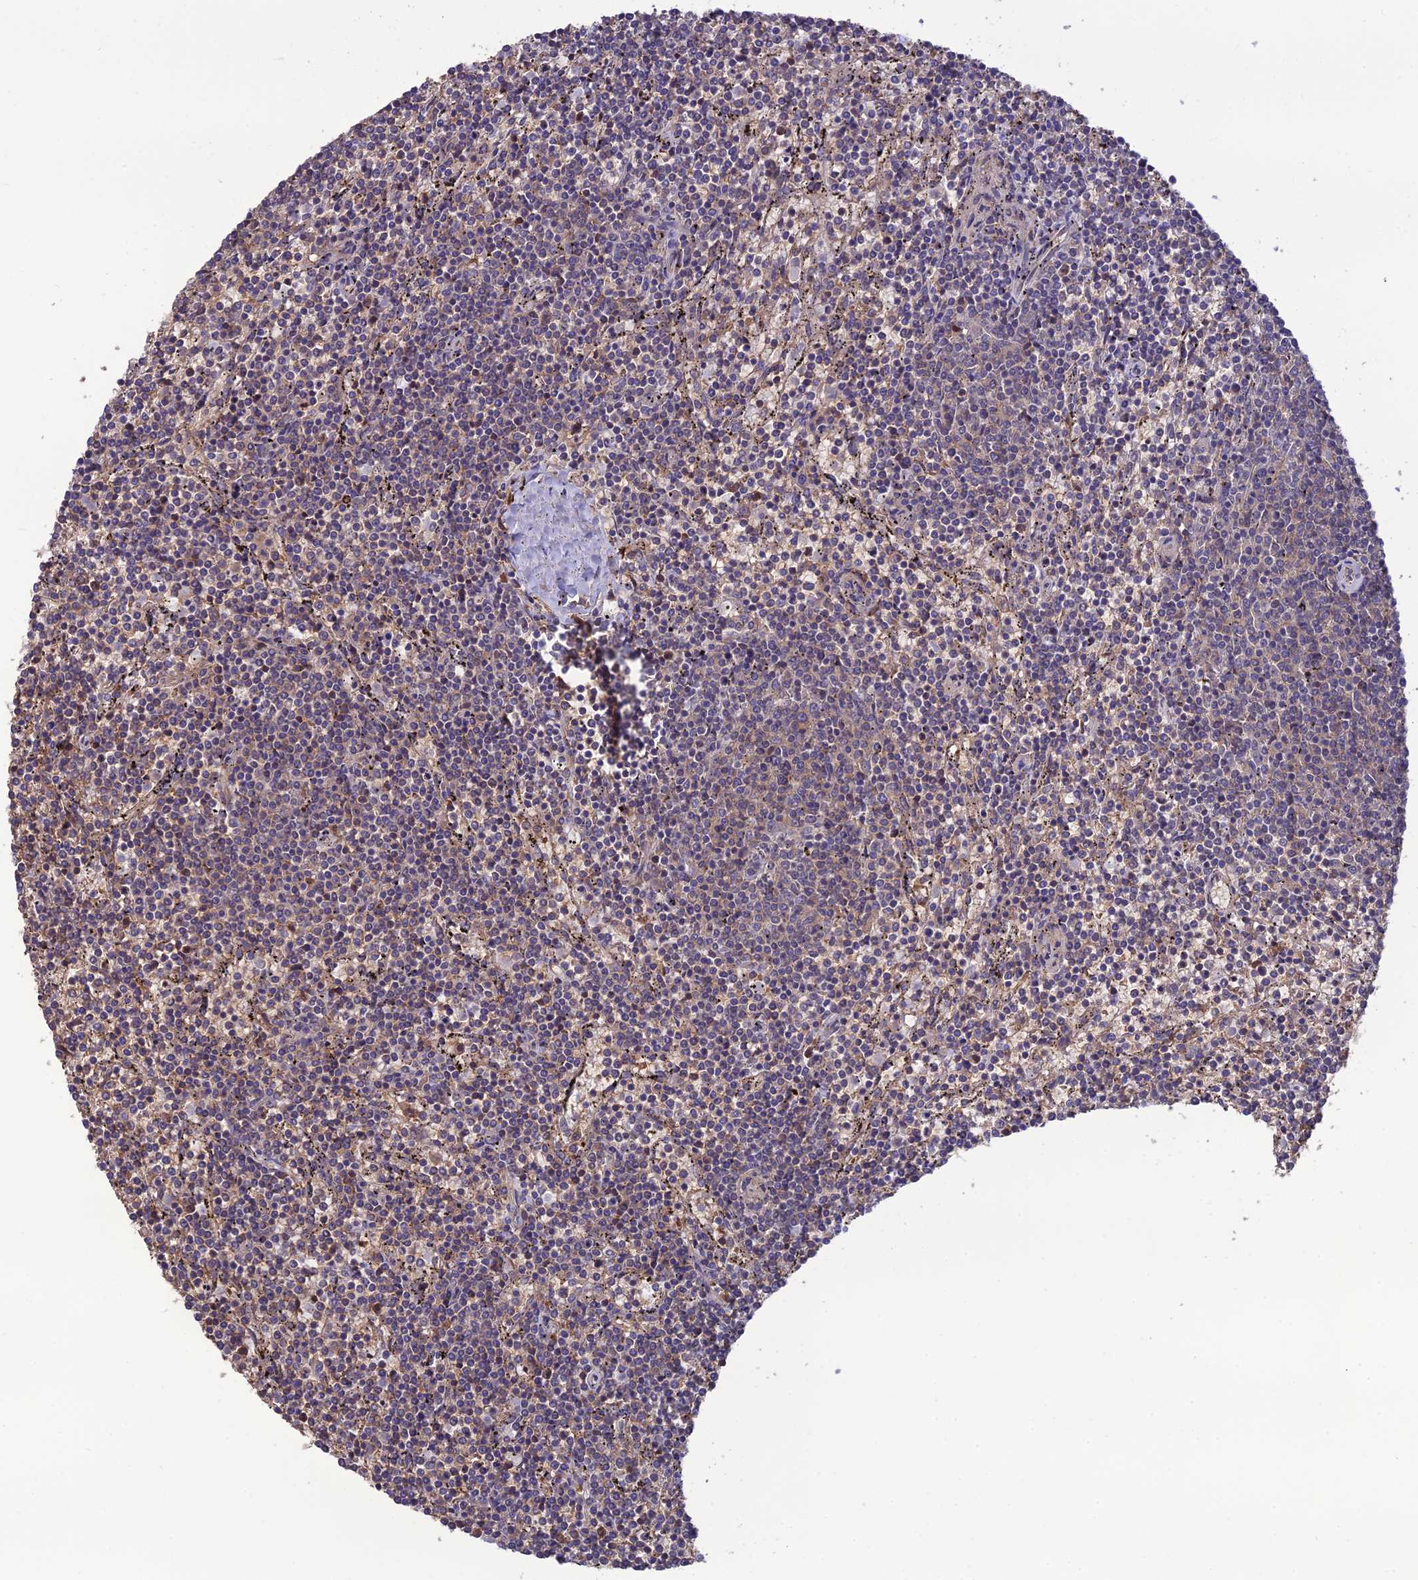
{"staining": {"intensity": "negative", "quantity": "none", "location": "none"}, "tissue": "lymphoma", "cell_type": "Tumor cells", "image_type": "cancer", "snomed": [{"axis": "morphology", "description": "Malignant lymphoma, non-Hodgkin's type, Low grade"}, {"axis": "topography", "description": "Spleen"}], "caption": "Immunohistochemical staining of lymphoma displays no significant staining in tumor cells. (Immunohistochemistry (ihc), brightfield microscopy, high magnification).", "gene": "GALR2", "patient": {"sex": "female", "age": 50}}